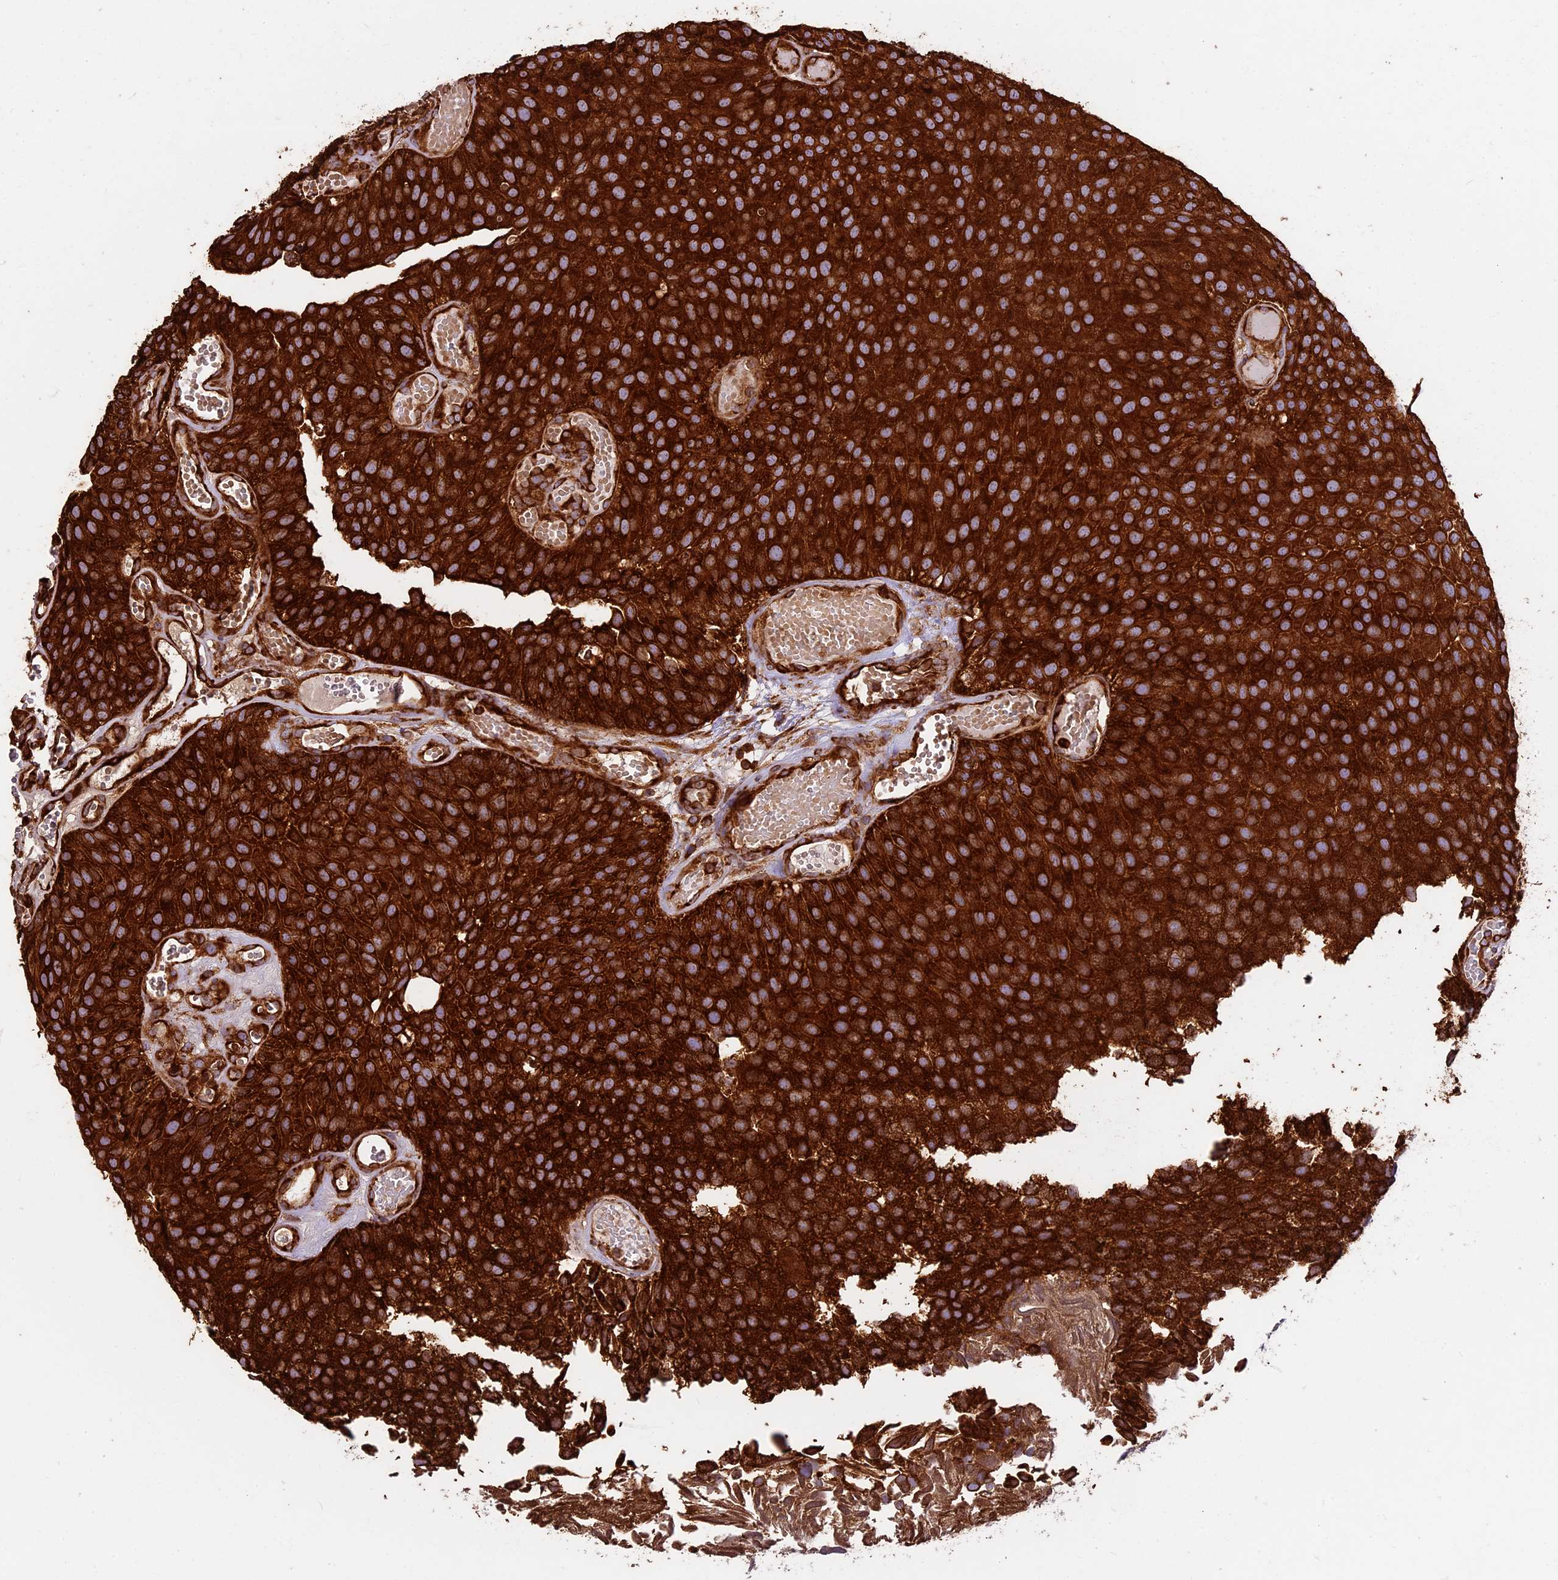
{"staining": {"intensity": "strong", "quantity": ">75%", "location": "cytoplasmic/membranous"}, "tissue": "urothelial cancer", "cell_type": "Tumor cells", "image_type": "cancer", "snomed": [{"axis": "morphology", "description": "Urothelial carcinoma, Low grade"}, {"axis": "topography", "description": "Urinary bladder"}], "caption": "Immunohistochemical staining of urothelial carcinoma (low-grade) exhibits high levels of strong cytoplasmic/membranous protein staining in about >75% of tumor cells.", "gene": "KARS1", "patient": {"sex": "male", "age": 89}}